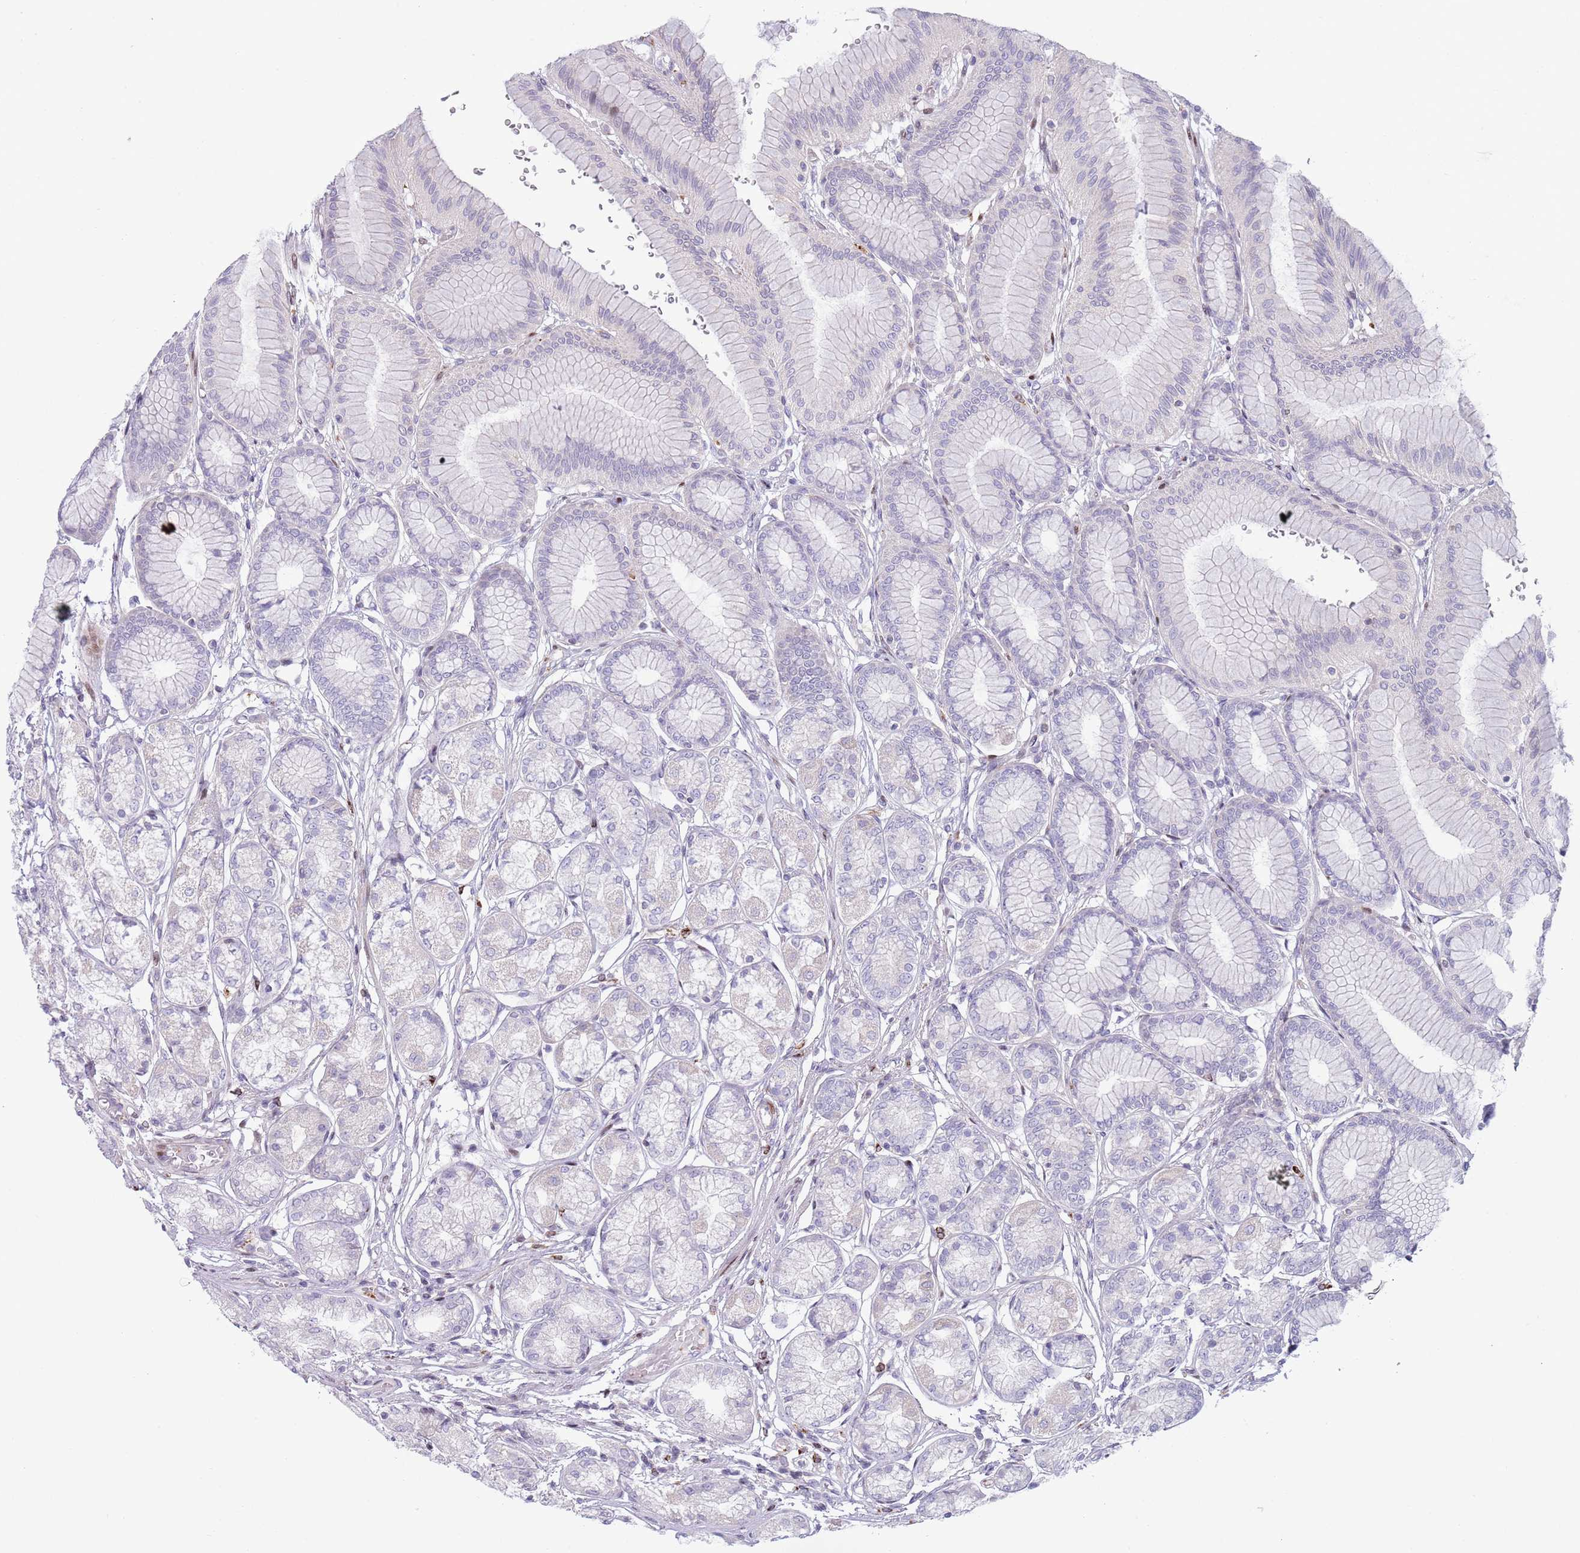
{"staining": {"intensity": "moderate", "quantity": "<25%", "location": "nuclear"}, "tissue": "stomach", "cell_type": "Glandular cells", "image_type": "normal", "snomed": [{"axis": "morphology", "description": "Normal tissue, NOS"}, {"axis": "morphology", "description": "Adenocarcinoma, NOS"}, {"axis": "morphology", "description": "Adenocarcinoma, High grade"}, {"axis": "topography", "description": "Stomach, upper"}, {"axis": "topography", "description": "Stomach"}], "caption": "A low amount of moderate nuclear positivity is identified in about <25% of glandular cells in unremarkable stomach. (DAB (3,3'-diaminobenzidine) = brown stain, brightfield microscopy at high magnification).", "gene": "ANO8", "patient": {"sex": "female", "age": 65}}